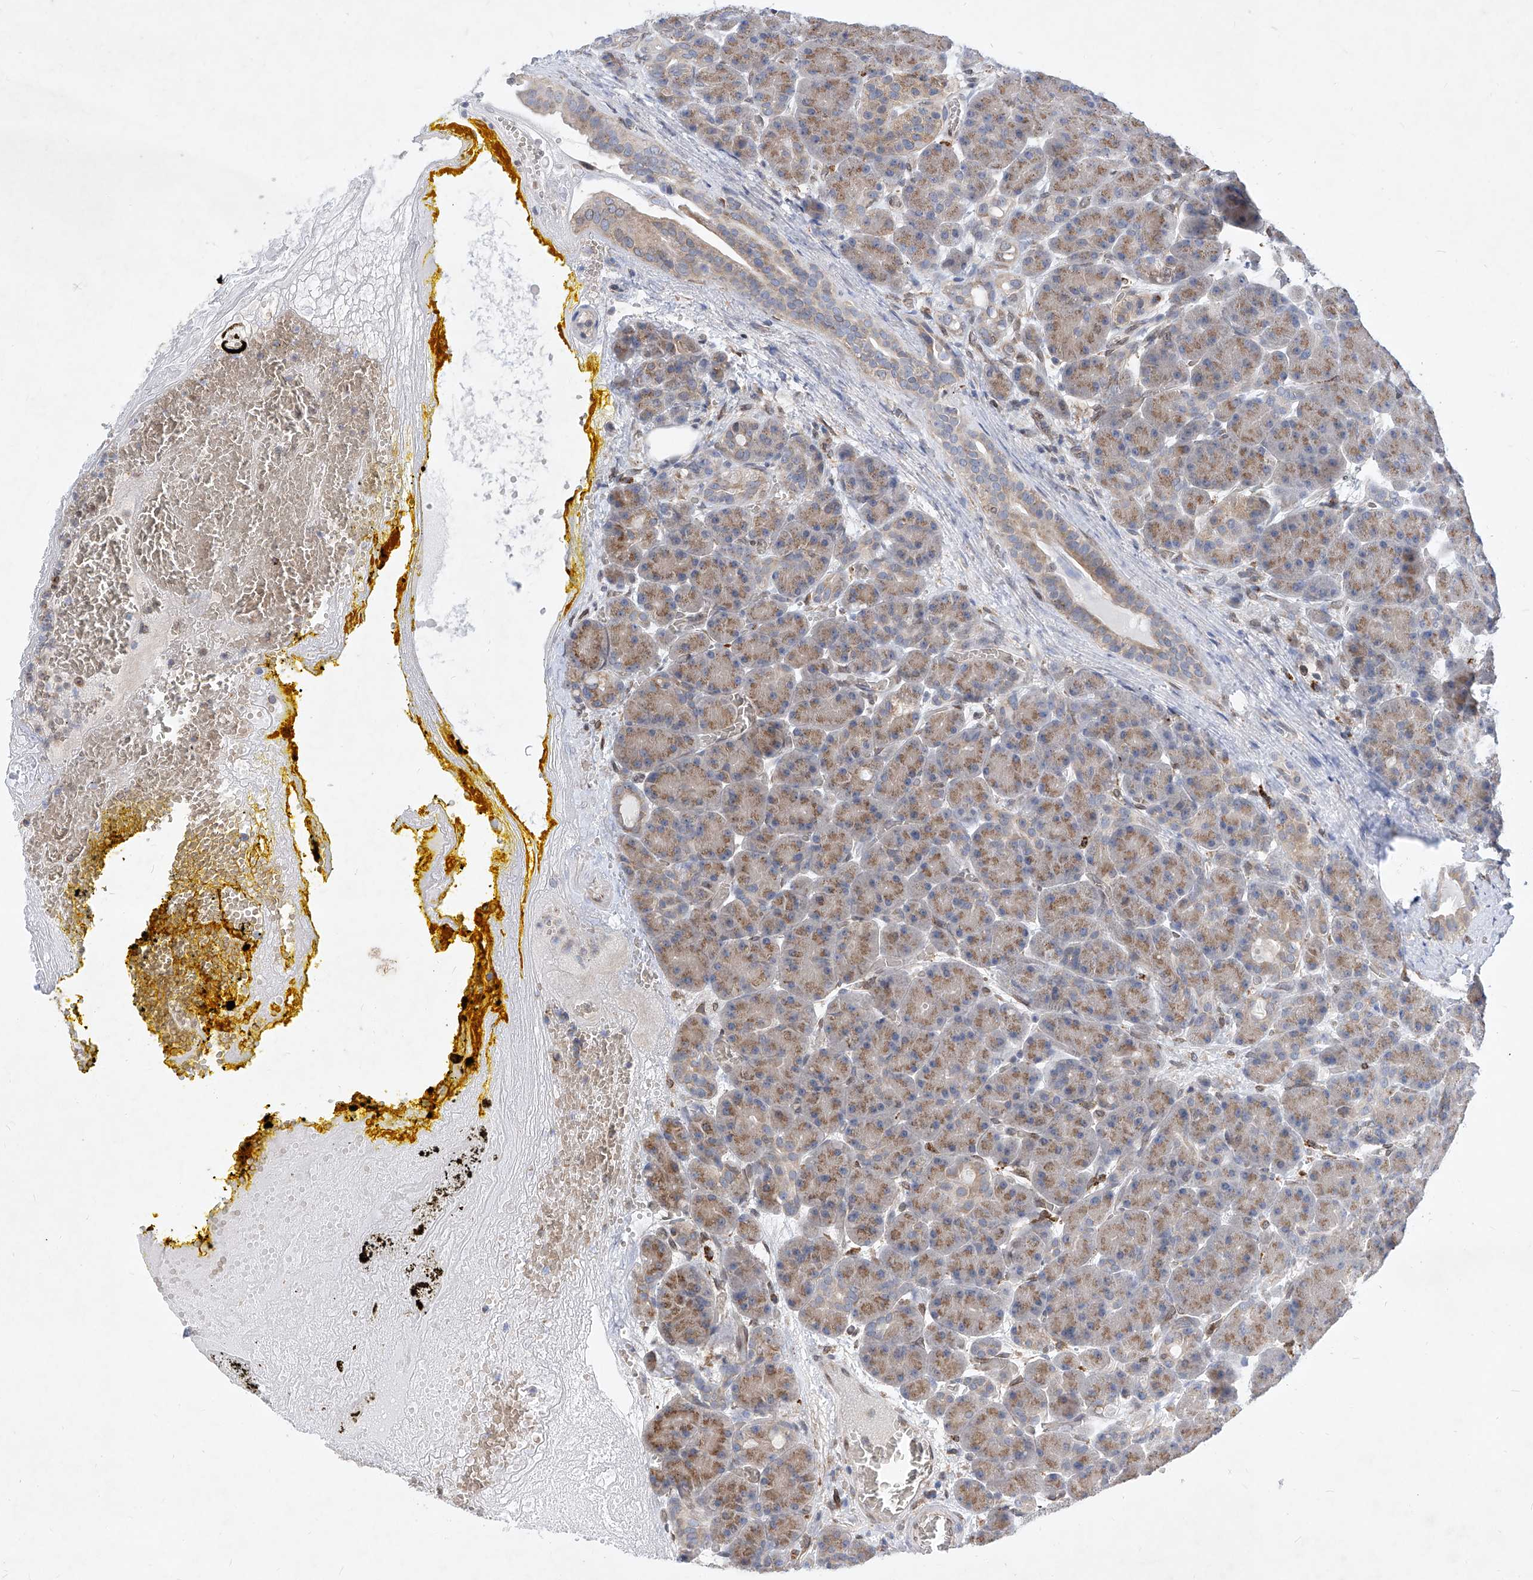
{"staining": {"intensity": "moderate", "quantity": ">75%", "location": "cytoplasmic/membranous"}, "tissue": "pancreas", "cell_type": "Exocrine glandular cells", "image_type": "normal", "snomed": [{"axis": "morphology", "description": "Normal tissue, NOS"}, {"axis": "topography", "description": "Pancreas"}], "caption": "Benign pancreas exhibits moderate cytoplasmic/membranous staining in about >75% of exocrine glandular cells The staining was performed using DAB (3,3'-diaminobenzidine) to visualize the protein expression in brown, while the nuclei were stained in blue with hematoxylin (Magnification: 20x)..", "gene": "MX2", "patient": {"sex": "male", "age": 63}}